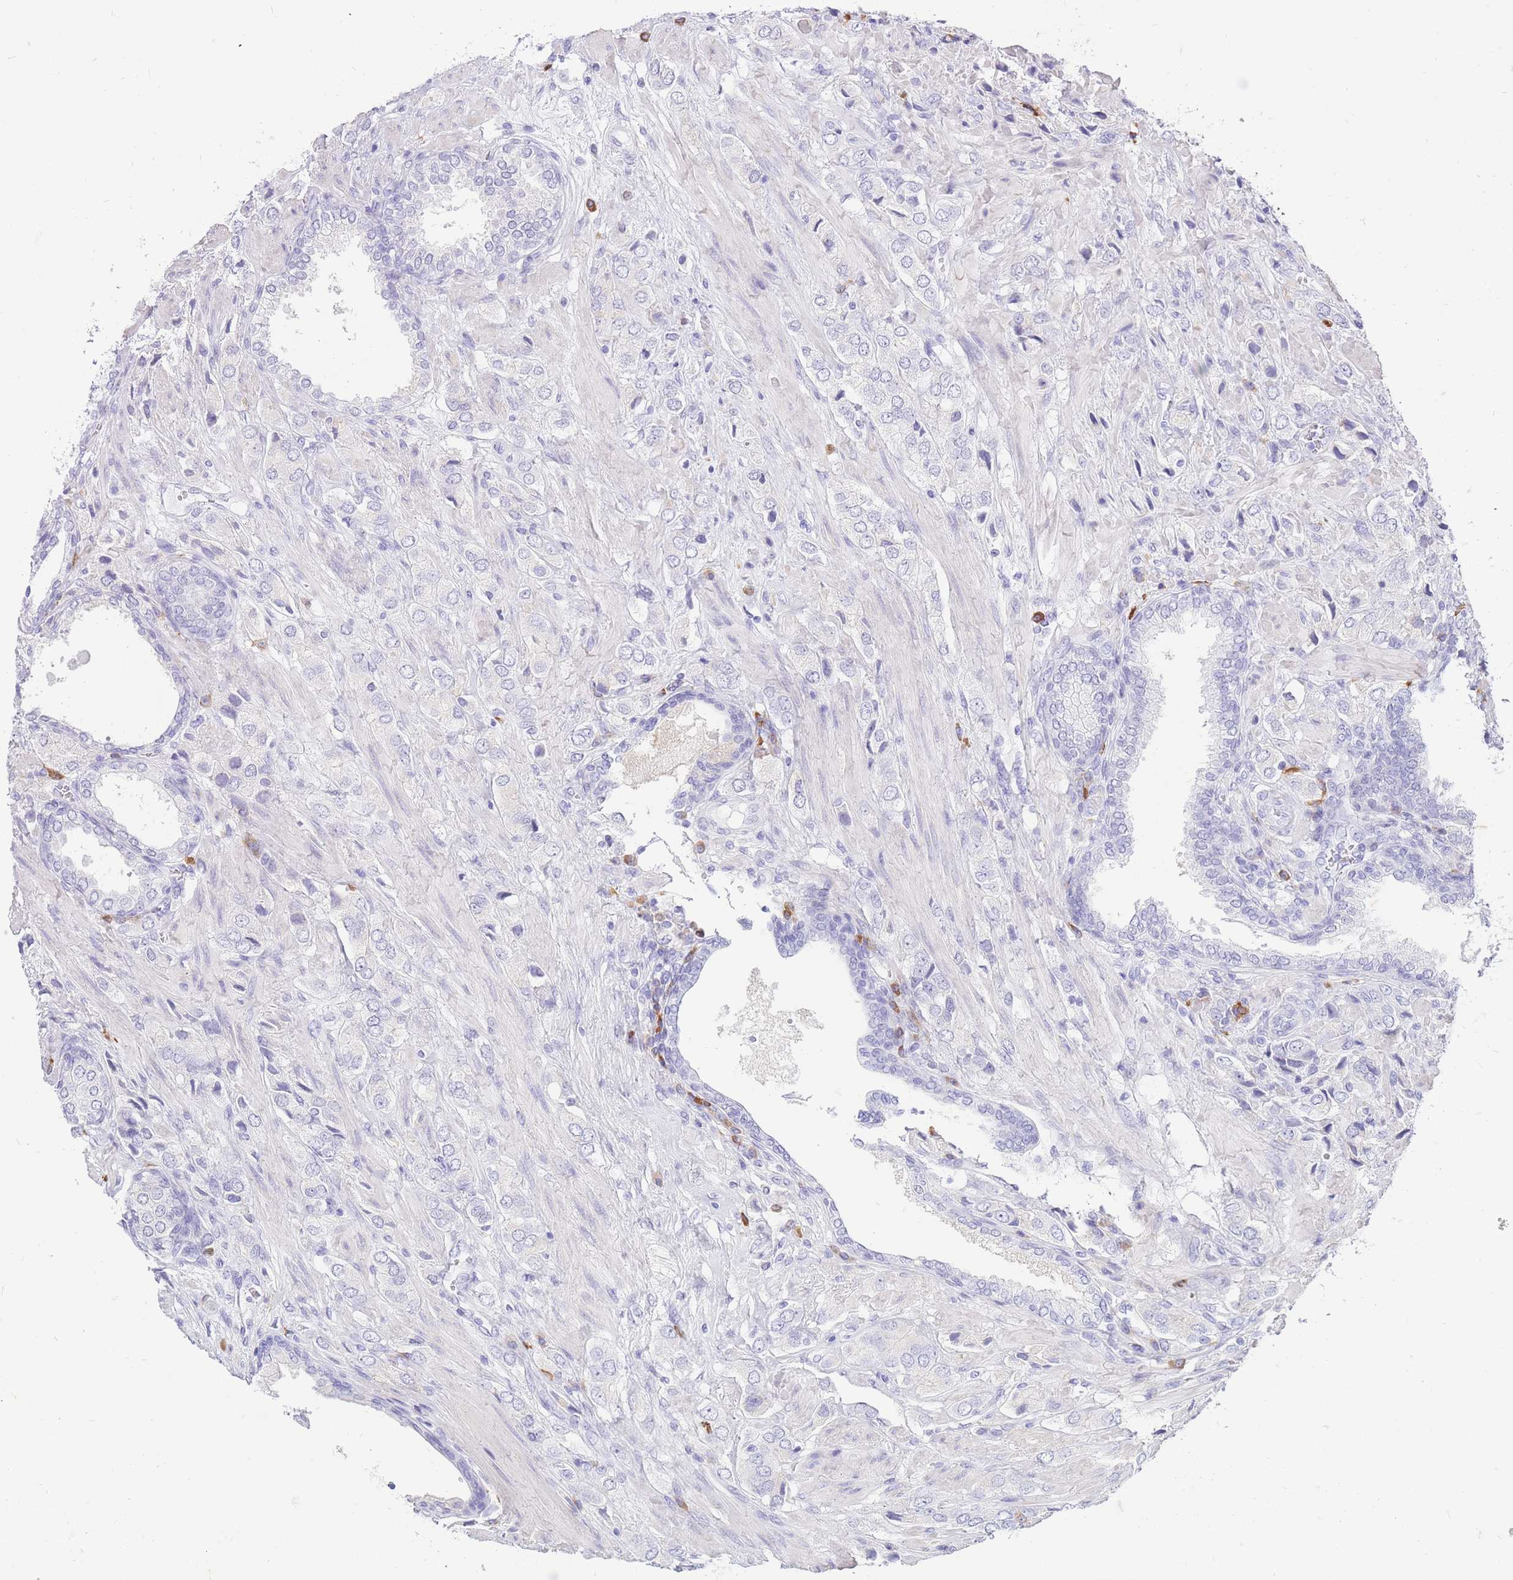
{"staining": {"intensity": "negative", "quantity": "none", "location": "none"}, "tissue": "prostate cancer", "cell_type": "Tumor cells", "image_type": "cancer", "snomed": [{"axis": "morphology", "description": "Adenocarcinoma, High grade"}, {"axis": "topography", "description": "Prostate and seminal vesicle, NOS"}], "caption": "An IHC photomicrograph of high-grade adenocarcinoma (prostate) is shown. There is no staining in tumor cells of high-grade adenocarcinoma (prostate). (DAB immunohistochemistry with hematoxylin counter stain).", "gene": "ZFP37", "patient": {"sex": "male", "age": 64}}